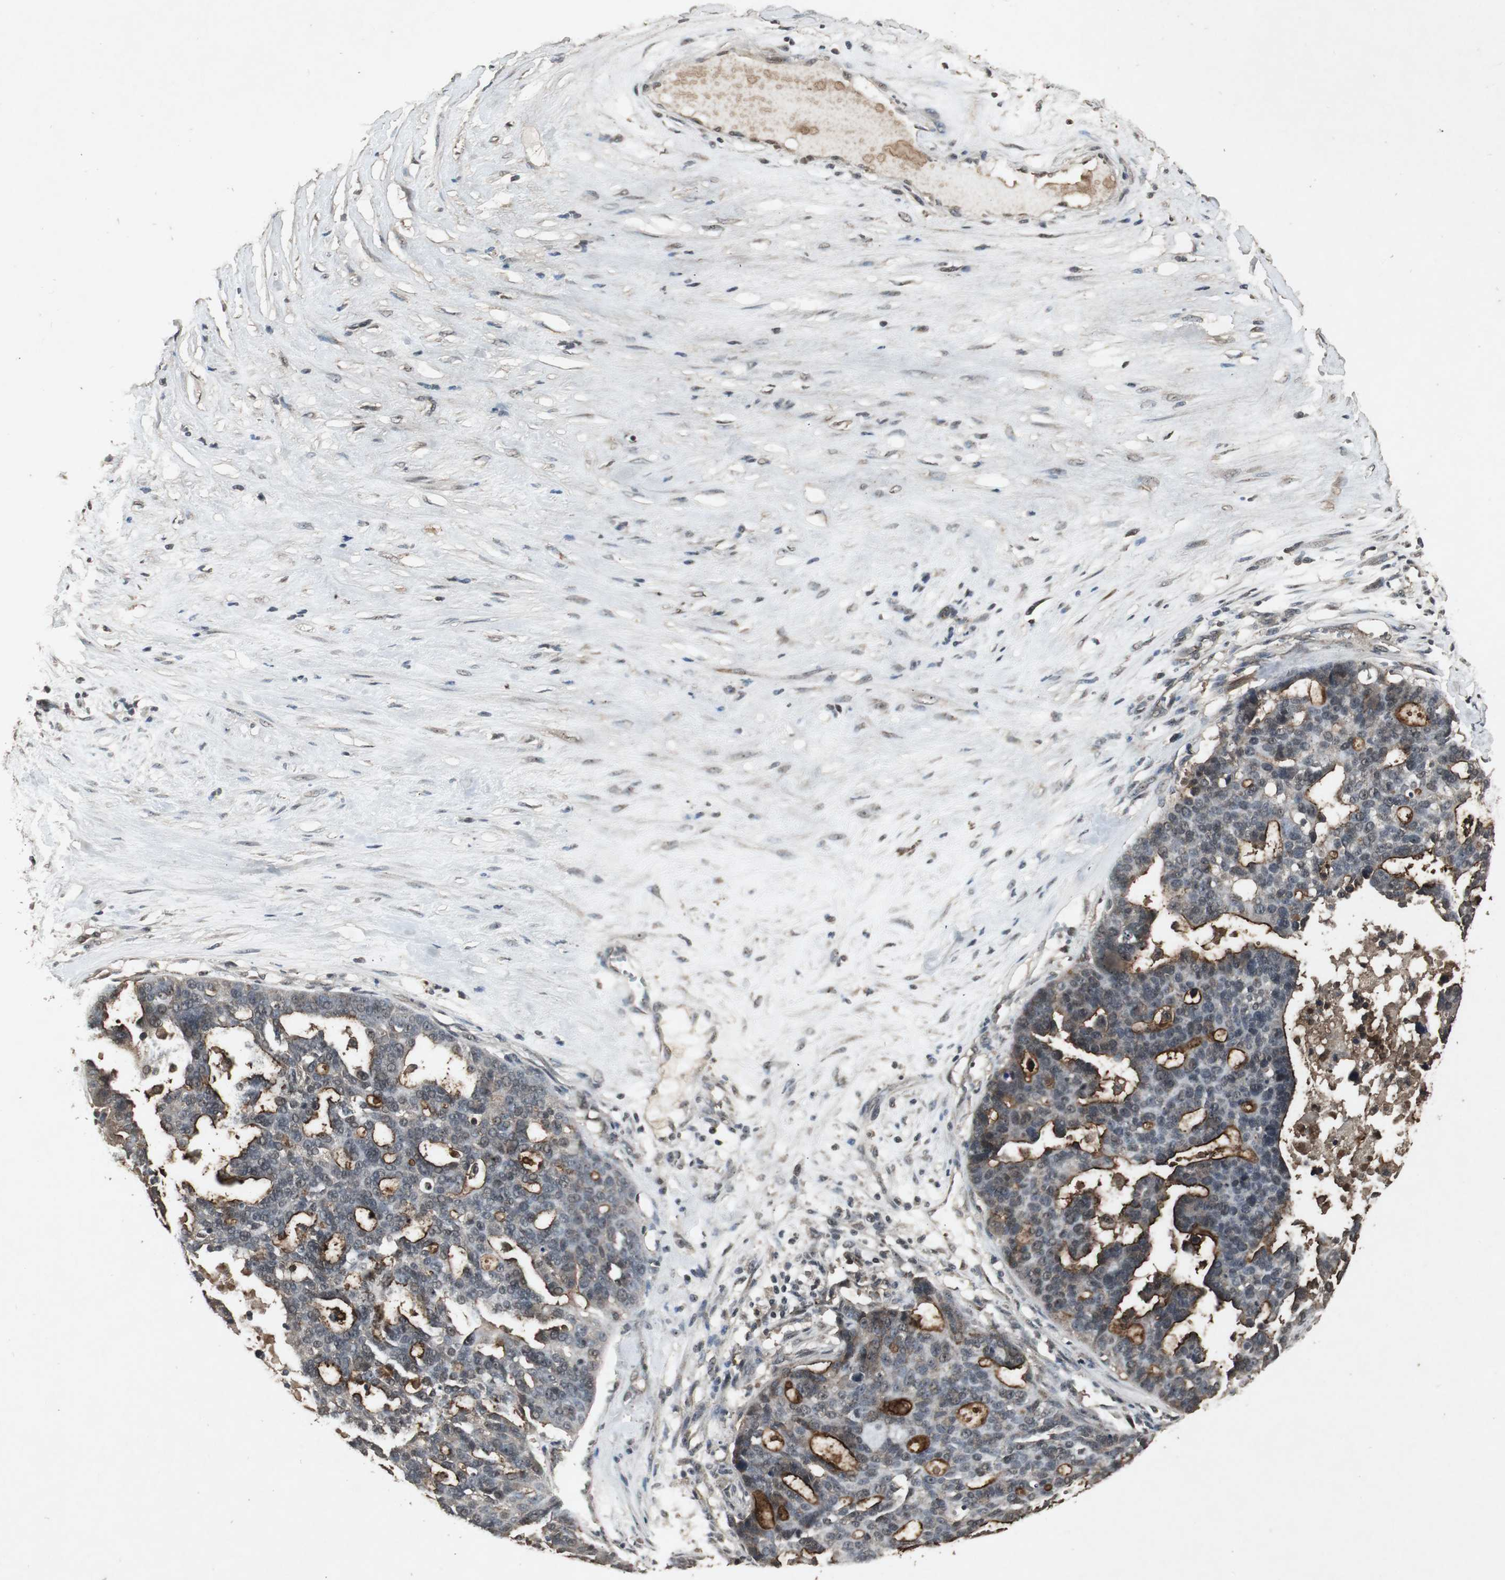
{"staining": {"intensity": "strong", "quantity": "<25%", "location": "cytoplasmic/membranous,nuclear"}, "tissue": "ovarian cancer", "cell_type": "Tumor cells", "image_type": "cancer", "snomed": [{"axis": "morphology", "description": "Cystadenocarcinoma, serous, NOS"}, {"axis": "topography", "description": "Ovary"}], "caption": "IHC staining of ovarian cancer (serous cystadenocarcinoma), which shows medium levels of strong cytoplasmic/membranous and nuclear staining in about <25% of tumor cells indicating strong cytoplasmic/membranous and nuclear protein staining. The staining was performed using DAB (brown) for protein detection and nuclei were counterstained in hematoxylin (blue).", "gene": "EMX1", "patient": {"sex": "female", "age": 59}}